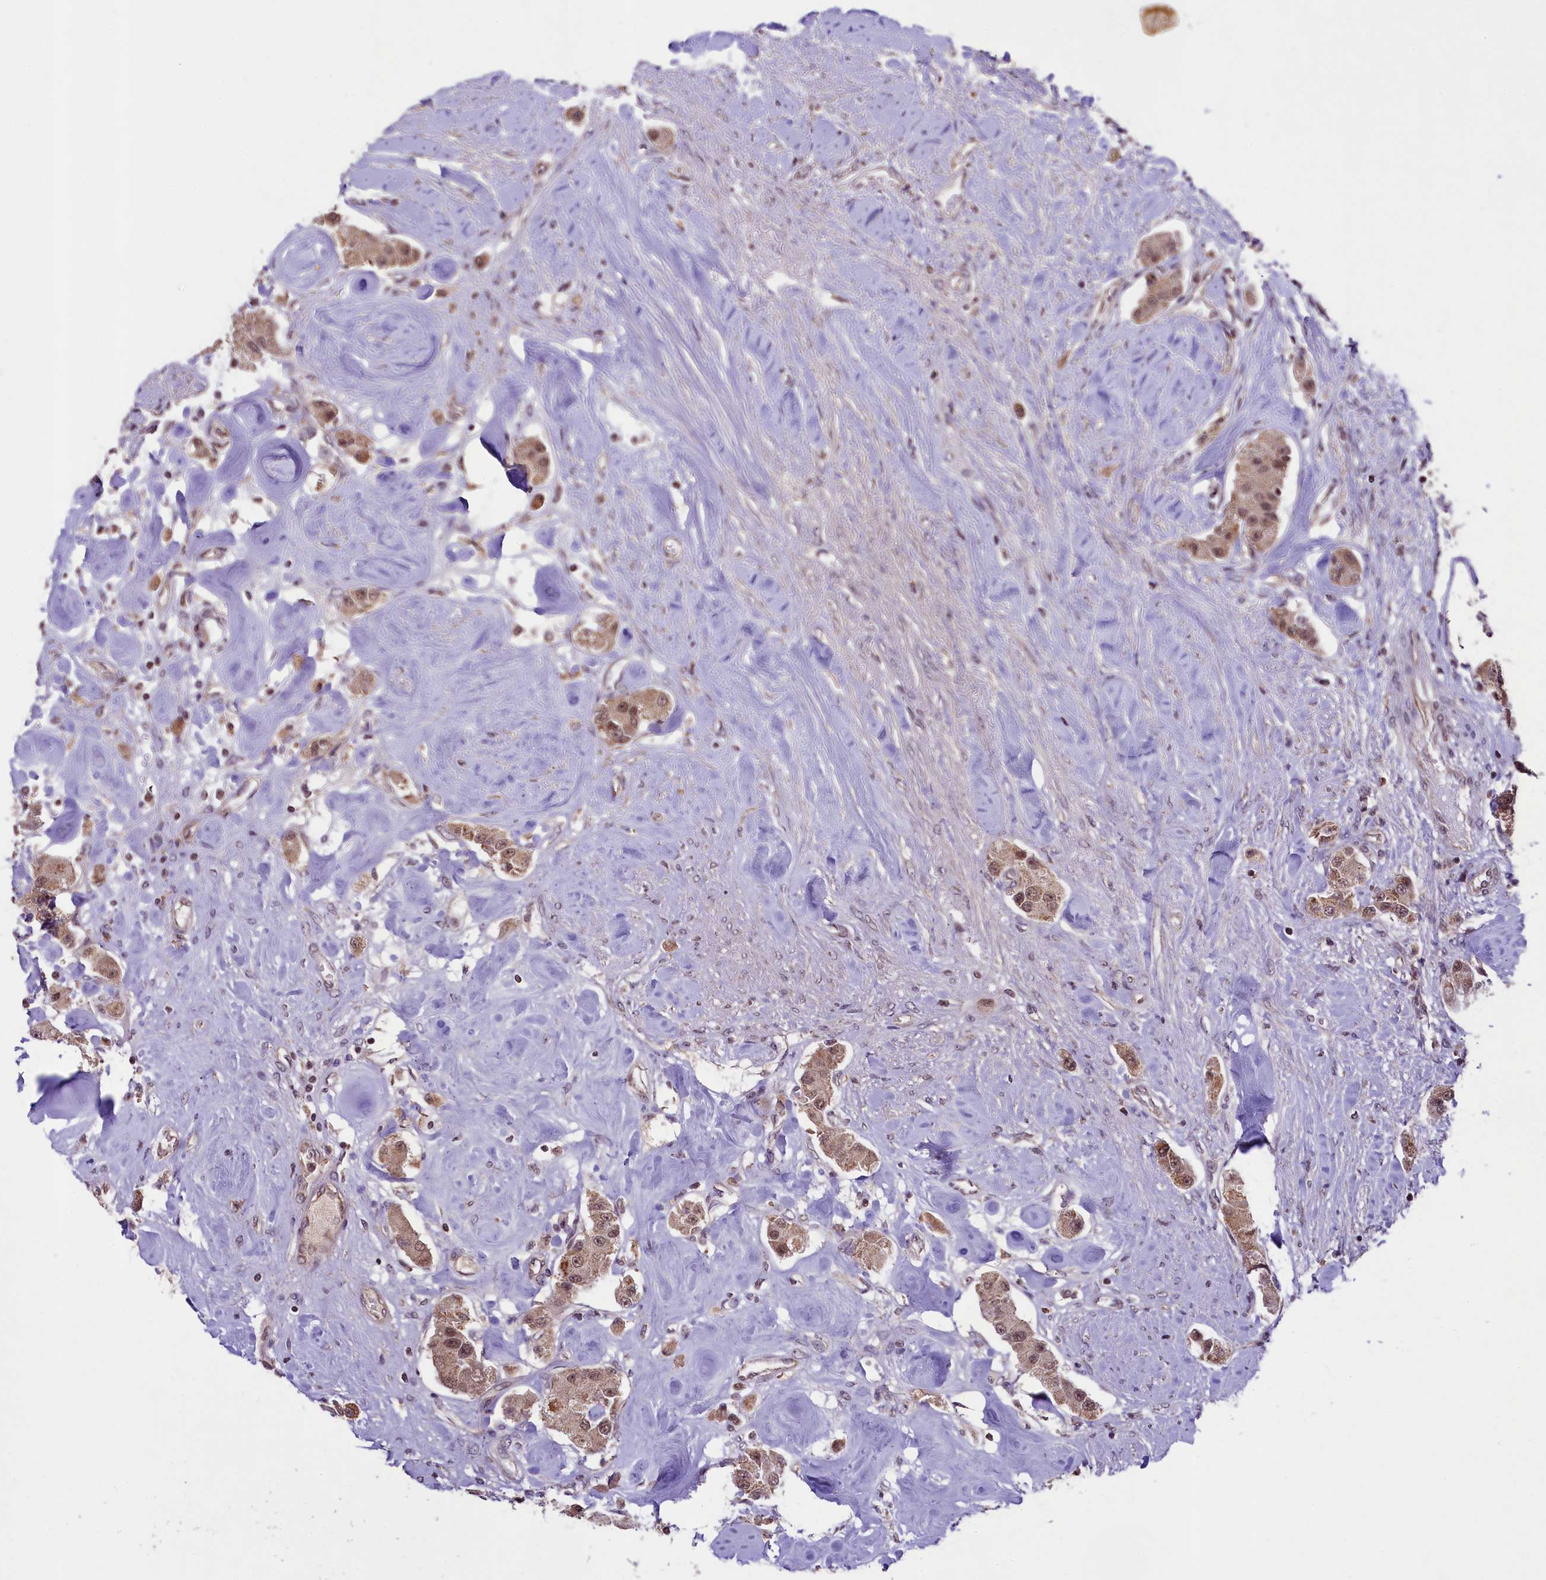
{"staining": {"intensity": "moderate", "quantity": ">75%", "location": "cytoplasmic/membranous,nuclear"}, "tissue": "carcinoid", "cell_type": "Tumor cells", "image_type": "cancer", "snomed": [{"axis": "morphology", "description": "Carcinoid, malignant, NOS"}, {"axis": "topography", "description": "Pancreas"}], "caption": "Immunohistochemical staining of carcinoid displays medium levels of moderate cytoplasmic/membranous and nuclear expression in about >75% of tumor cells.", "gene": "PAF1", "patient": {"sex": "male", "age": 41}}